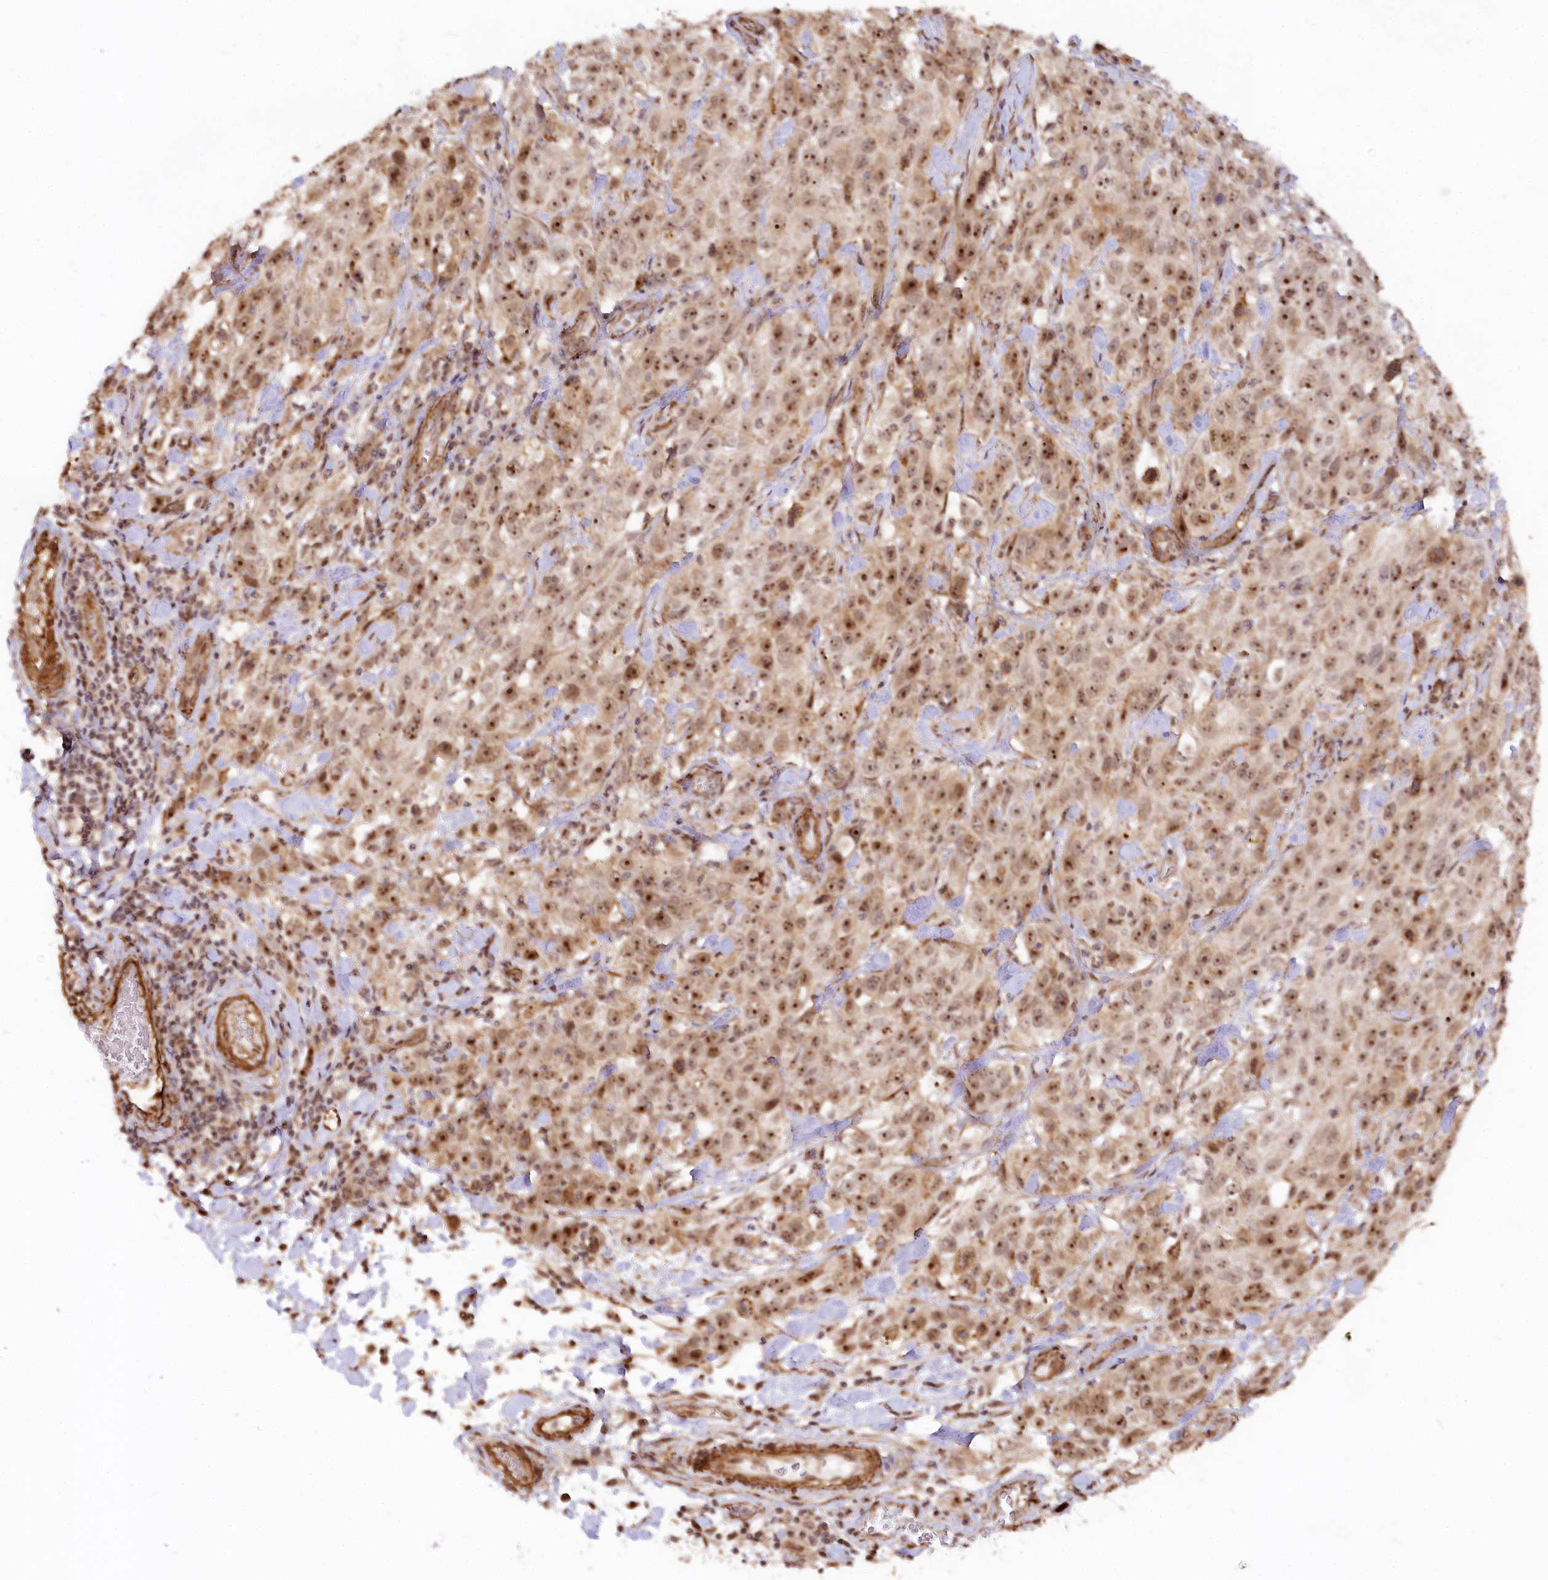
{"staining": {"intensity": "moderate", "quantity": ">75%", "location": "nuclear"}, "tissue": "stomach cancer", "cell_type": "Tumor cells", "image_type": "cancer", "snomed": [{"axis": "morphology", "description": "Normal tissue, NOS"}, {"axis": "morphology", "description": "Adenocarcinoma, NOS"}, {"axis": "topography", "description": "Lymph node"}, {"axis": "topography", "description": "Stomach"}], "caption": "Stomach adenocarcinoma stained for a protein (brown) reveals moderate nuclear positive positivity in approximately >75% of tumor cells.", "gene": "GNL3L", "patient": {"sex": "male", "age": 48}}